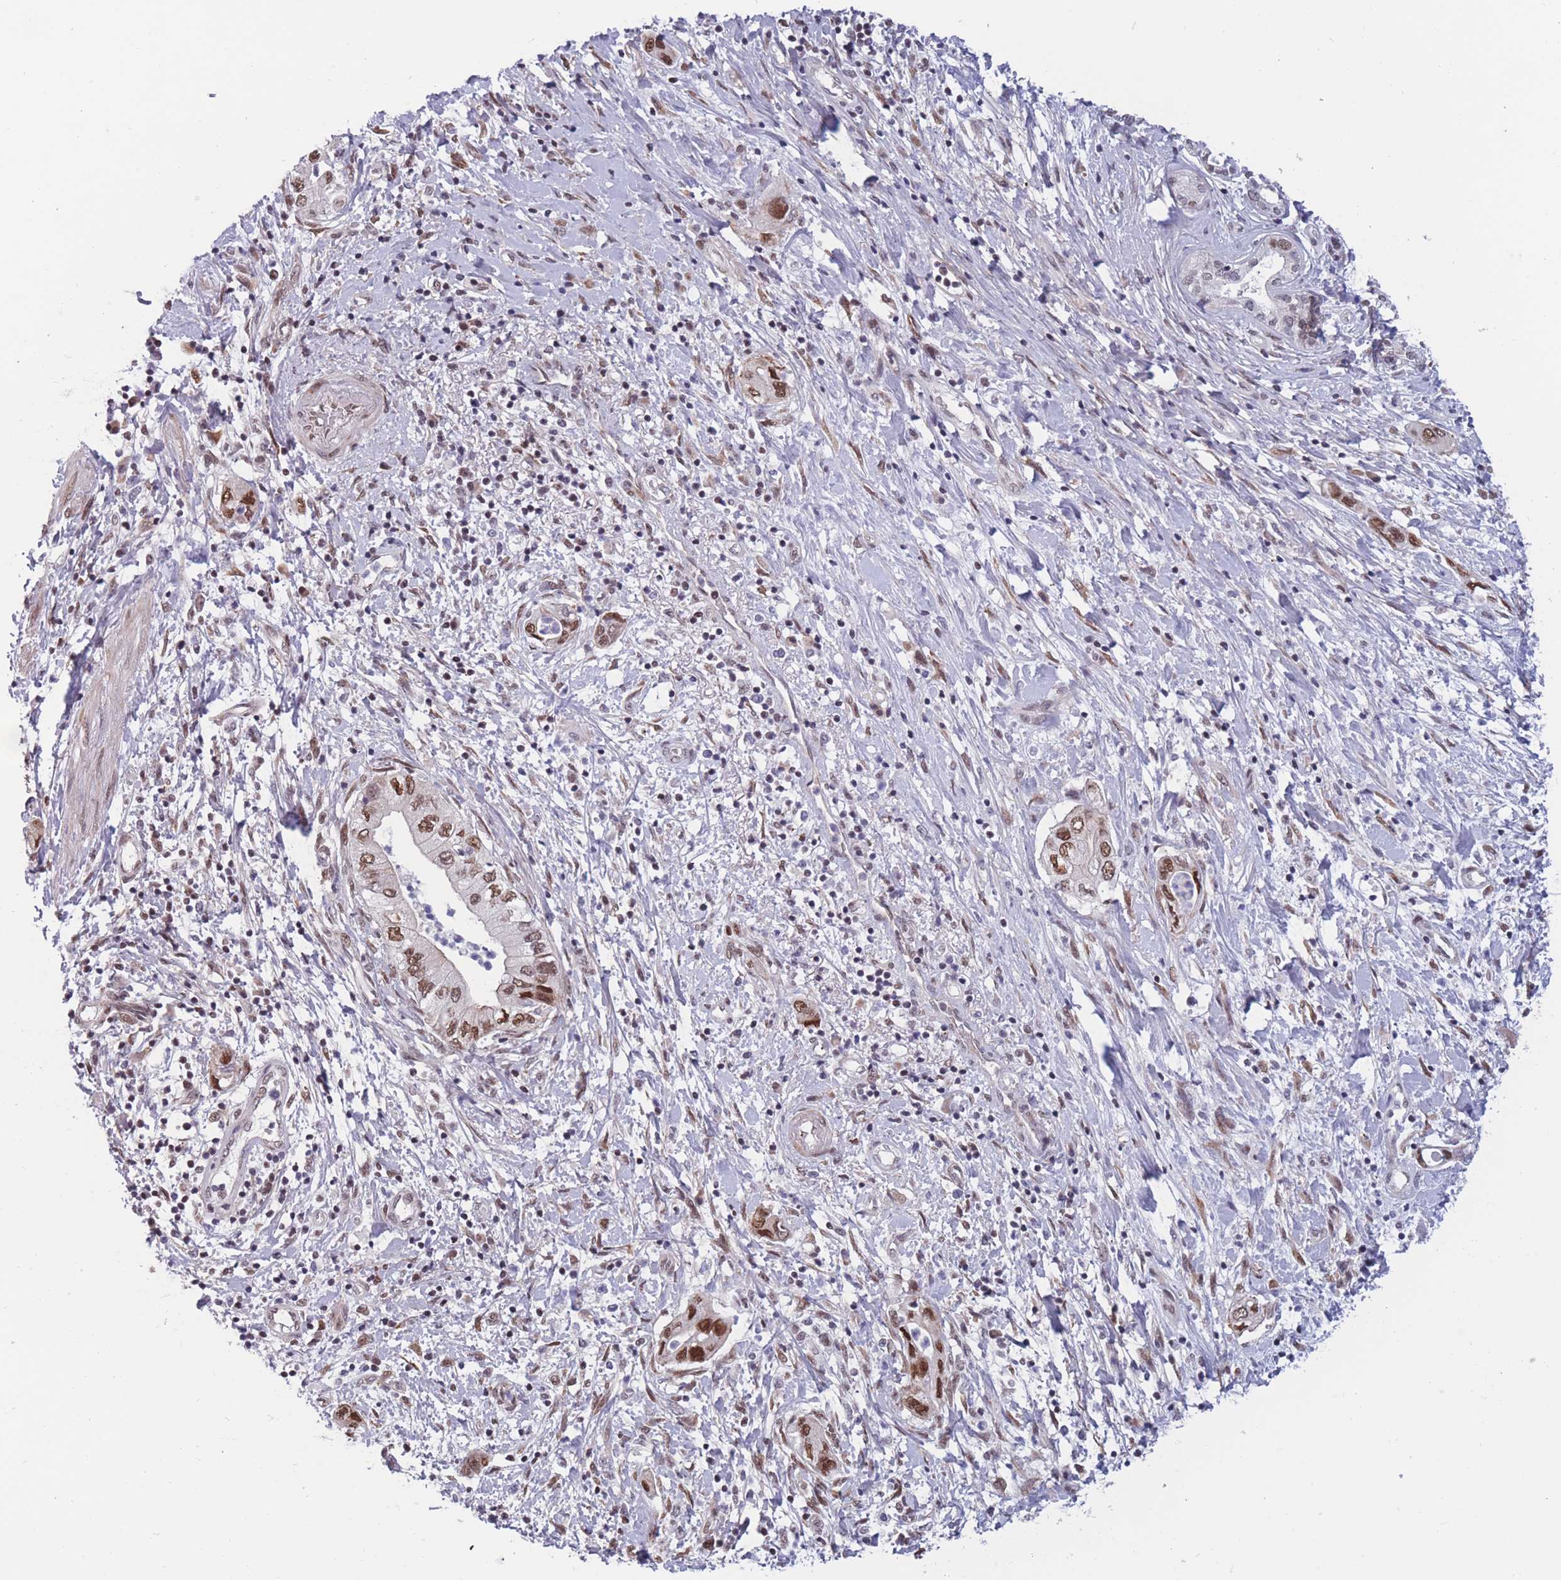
{"staining": {"intensity": "moderate", "quantity": ">75%", "location": "nuclear"}, "tissue": "pancreatic cancer", "cell_type": "Tumor cells", "image_type": "cancer", "snomed": [{"axis": "morphology", "description": "Adenocarcinoma, NOS"}, {"axis": "topography", "description": "Pancreas"}], "caption": "A medium amount of moderate nuclear staining is seen in about >75% of tumor cells in adenocarcinoma (pancreatic) tissue.", "gene": "BCL9L", "patient": {"sex": "female", "age": 73}}